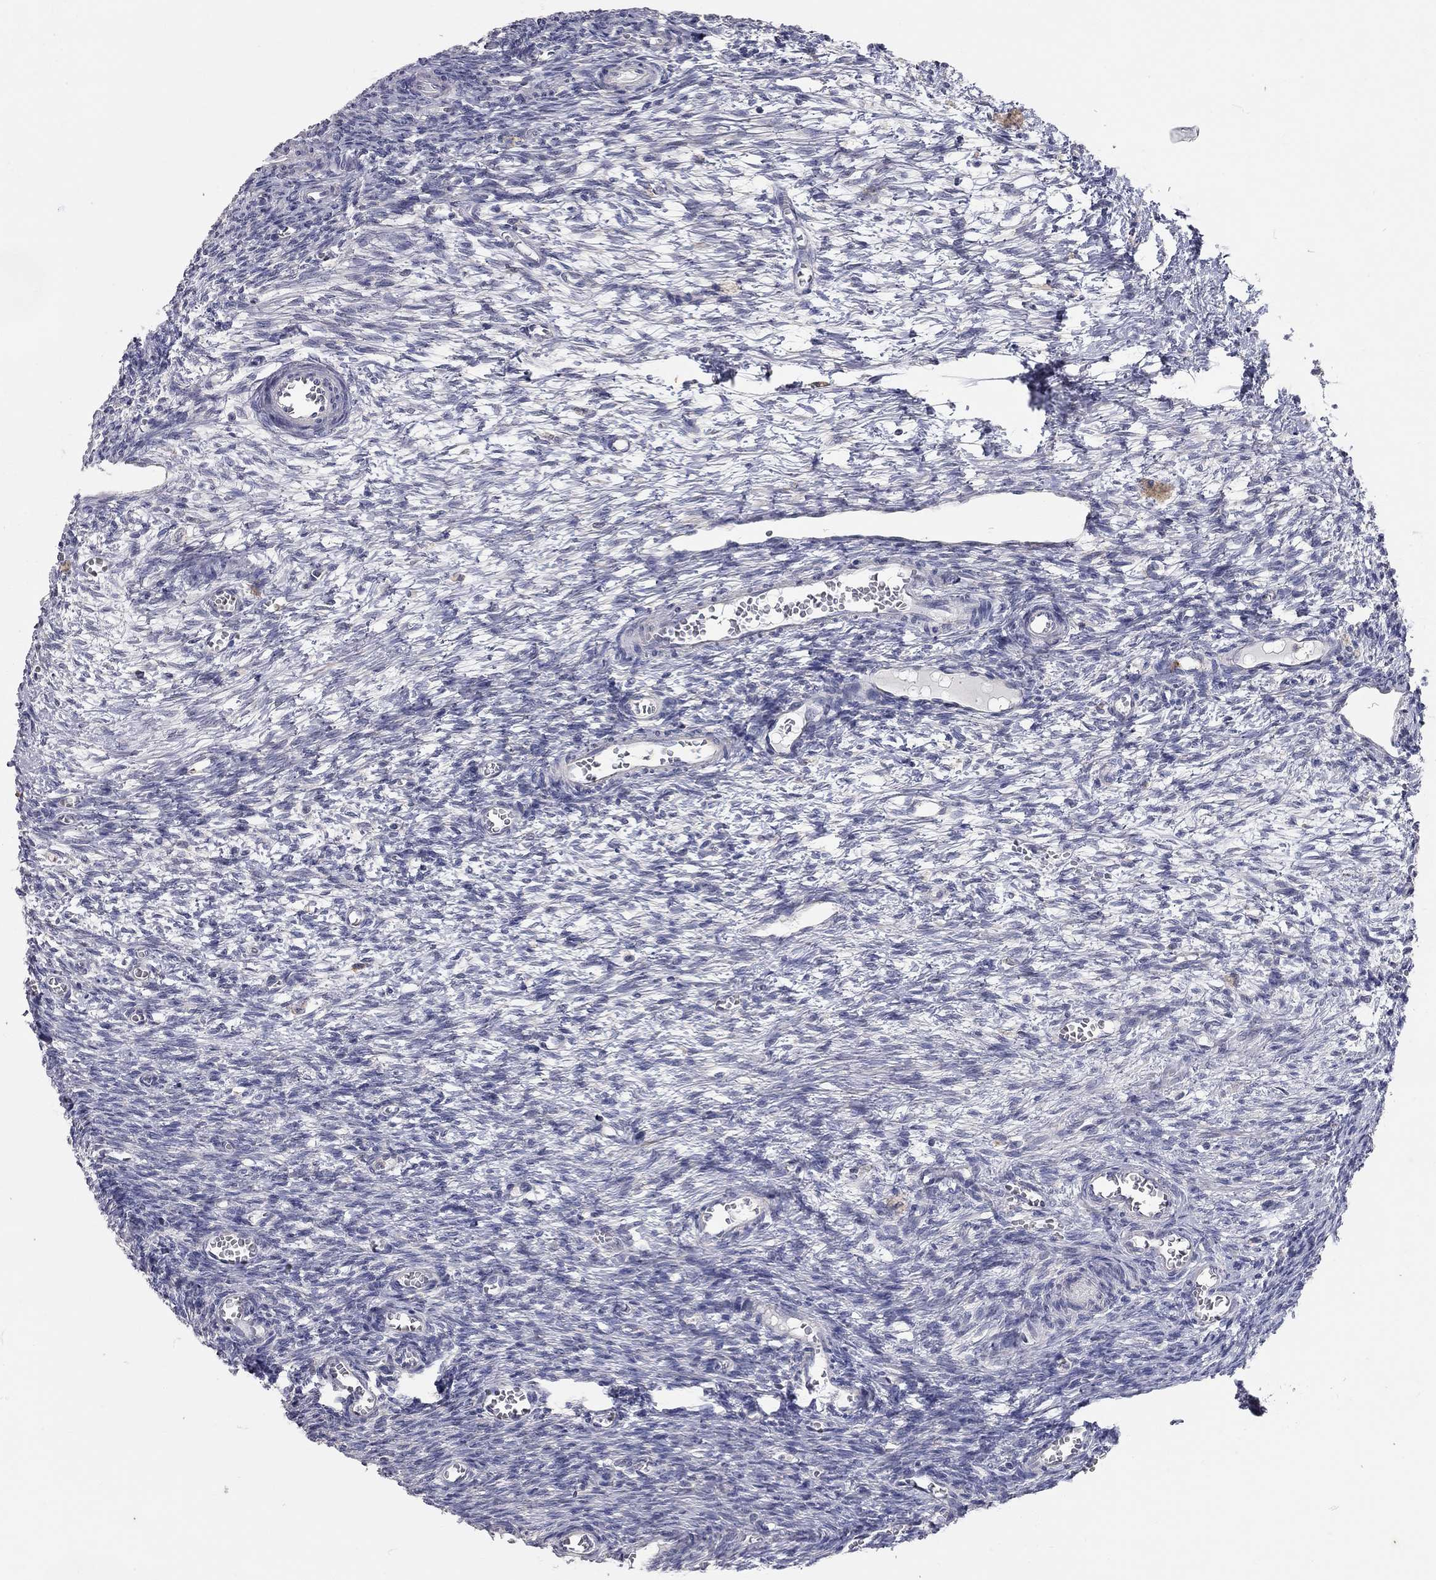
{"staining": {"intensity": "negative", "quantity": "none", "location": "none"}, "tissue": "ovary", "cell_type": "Follicle cells", "image_type": "normal", "snomed": [{"axis": "morphology", "description": "Normal tissue, NOS"}, {"axis": "topography", "description": "Ovary"}], "caption": "IHC histopathology image of normal ovary stained for a protein (brown), which reveals no positivity in follicle cells.", "gene": "XAGE2", "patient": {"sex": "female", "age": 27}}